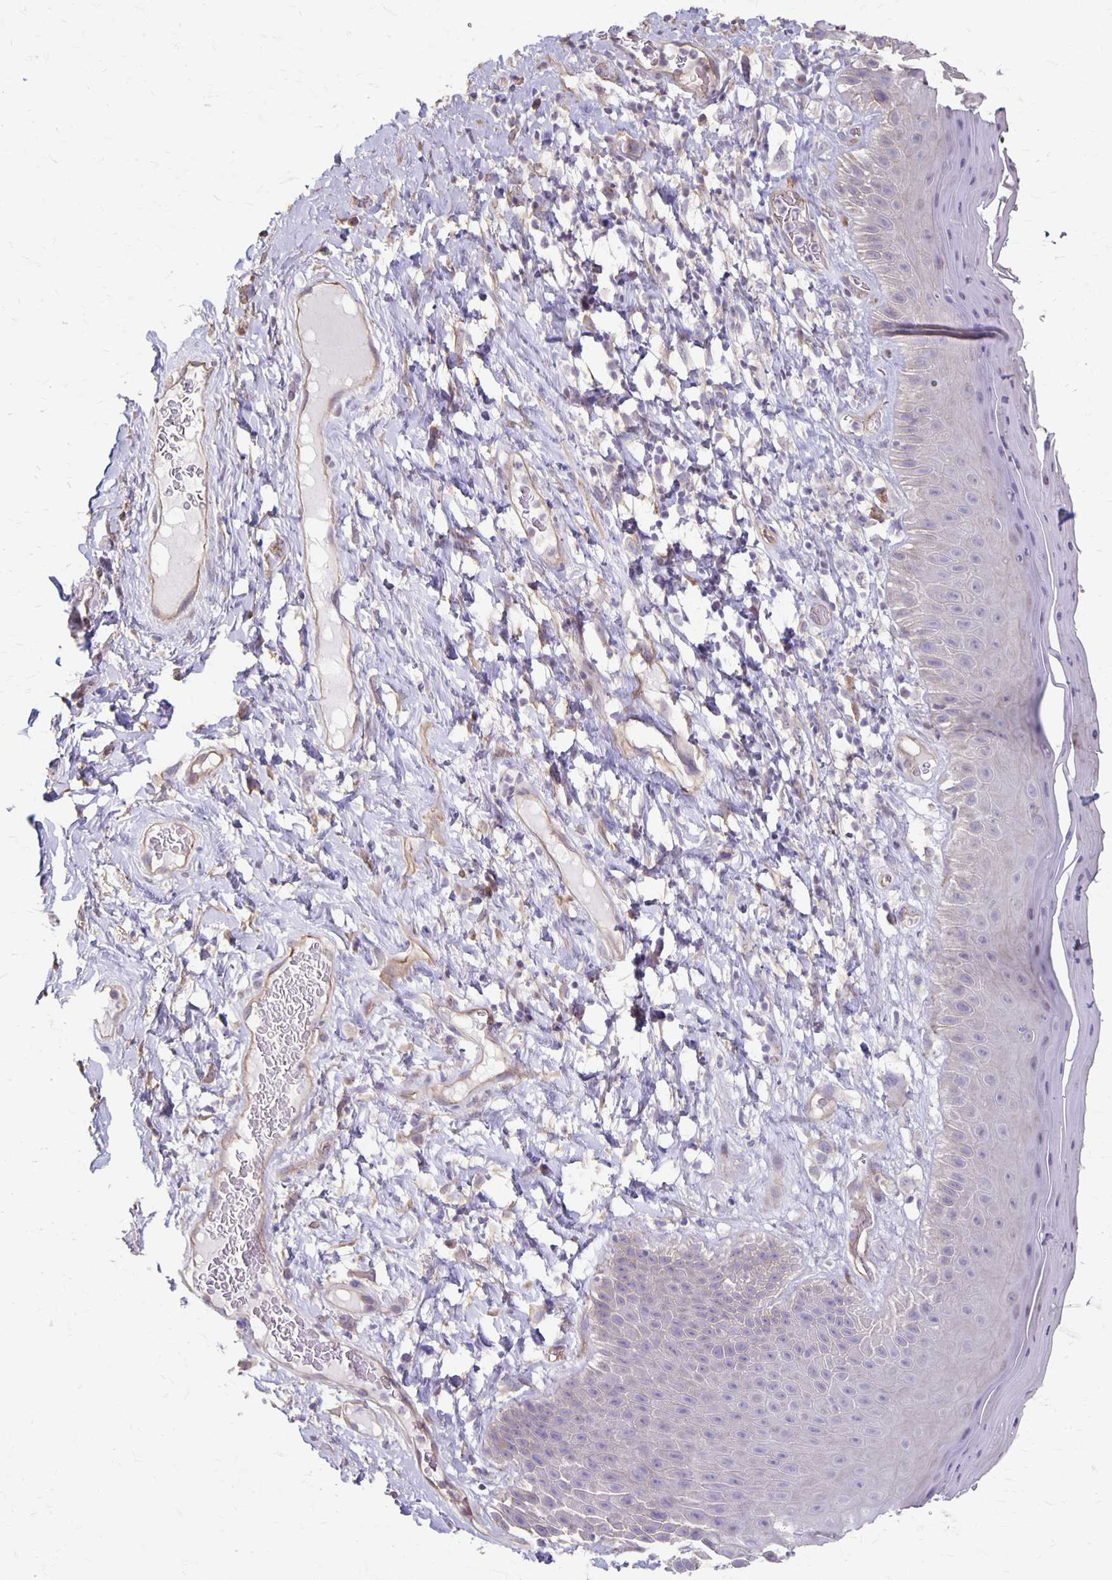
{"staining": {"intensity": "negative", "quantity": "none", "location": "none"}, "tissue": "skin", "cell_type": "Epidermal cells", "image_type": "normal", "snomed": [{"axis": "morphology", "description": "Normal tissue, NOS"}, {"axis": "topography", "description": "Anal"}], "caption": "DAB (3,3'-diaminobenzidine) immunohistochemical staining of normal human skin displays no significant staining in epidermal cells.", "gene": "PPP1R3E", "patient": {"sex": "male", "age": 78}}